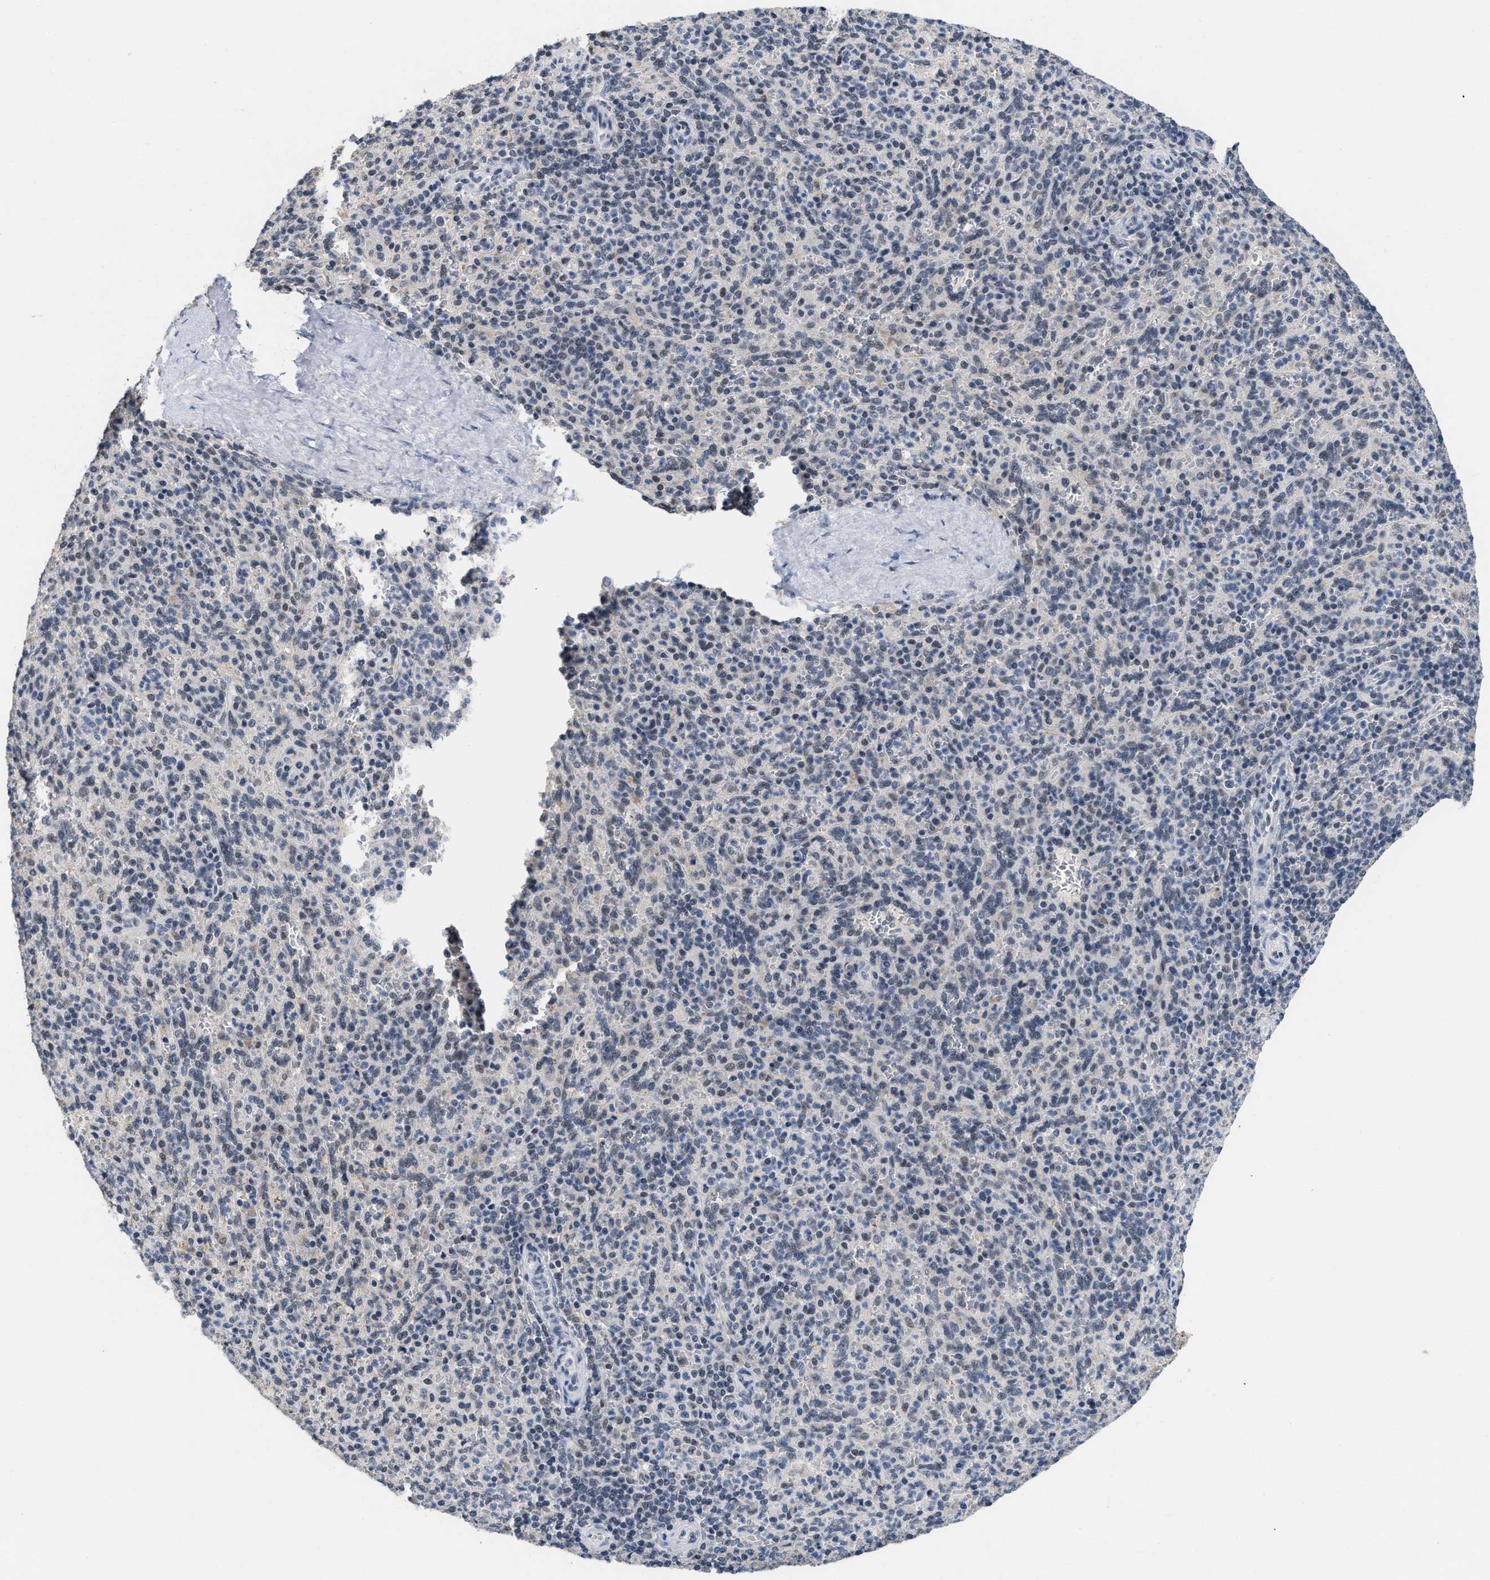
{"staining": {"intensity": "weak", "quantity": "<25%", "location": "nuclear"}, "tissue": "spleen", "cell_type": "Cells in red pulp", "image_type": "normal", "snomed": [{"axis": "morphology", "description": "Normal tissue, NOS"}, {"axis": "topography", "description": "Spleen"}], "caption": "DAB (3,3'-diaminobenzidine) immunohistochemical staining of benign spleen exhibits no significant staining in cells in red pulp. Brightfield microscopy of immunohistochemistry (IHC) stained with DAB (3,3'-diaminobenzidine) (brown) and hematoxylin (blue), captured at high magnification.", "gene": "GGNBP2", "patient": {"sex": "male", "age": 36}}